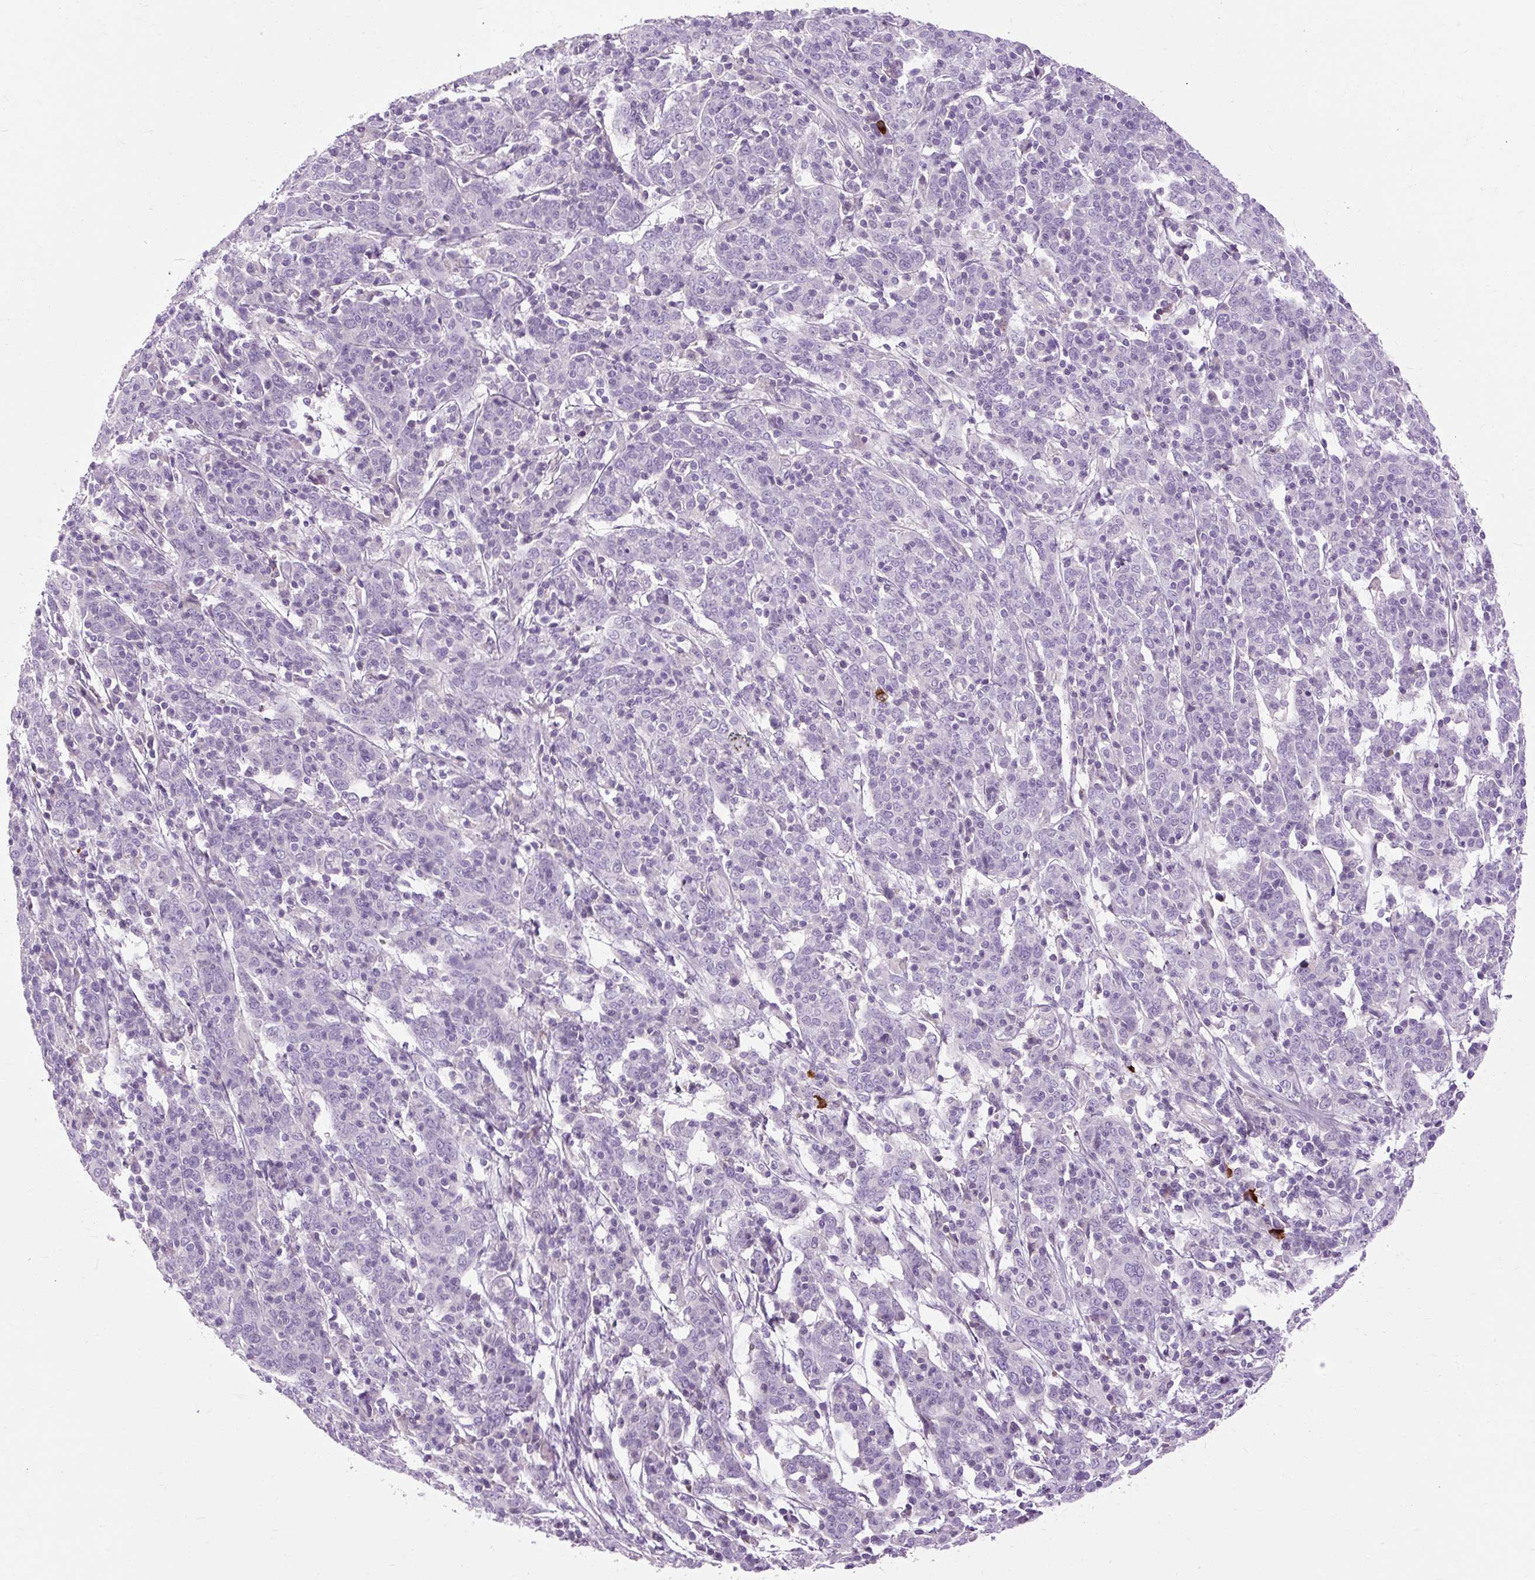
{"staining": {"intensity": "negative", "quantity": "none", "location": "none"}, "tissue": "cervical cancer", "cell_type": "Tumor cells", "image_type": "cancer", "snomed": [{"axis": "morphology", "description": "Squamous cell carcinoma, NOS"}, {"axis": "topography", "description": "Cervix"}], "caption": "High power microscopy micrograph of an immunohistochemistry (IHC) histopathology image of cervical cancer, revealing no significant expression in tumor cells.", "gene": "ARRDC2", "patient": {"sex": "female", "age": 67}}